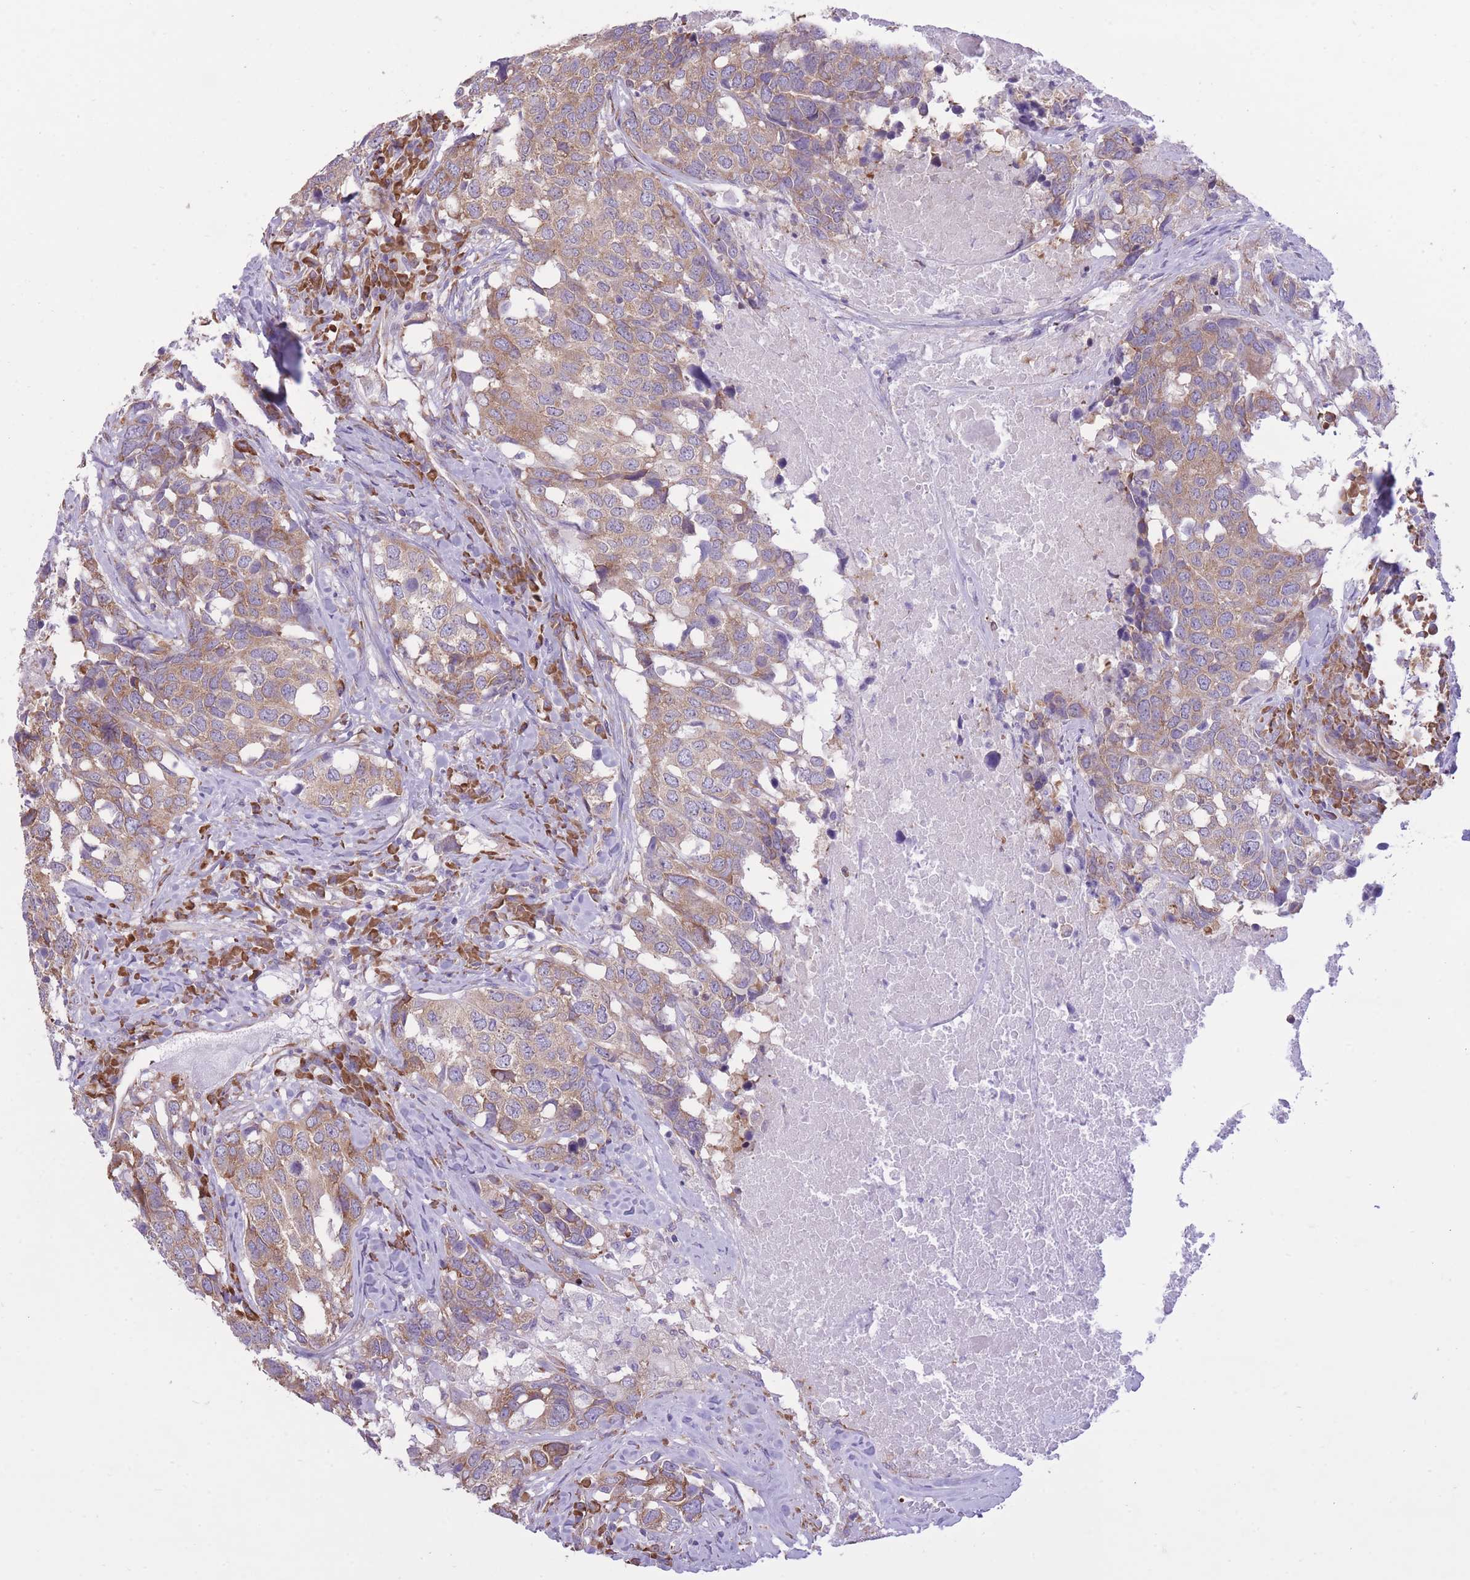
{"staining": {"intensity": "moderate", "quantity": ">75%", "location": "cytoplasmic/membranous"}, "tissue": "head and neck cancer", "cell_type": "Tumor cells", "image_type": "cancer", "snomed": [{"axis": "morphology", "description": "Squamous cell carcinoma, NOS"}, {"axis": "topography", "description": "Head-Neck"}], "caption": "Protein expression analysis of human squamous cell carcinoma (head and neck) reveals moderate cytoplasmic/membranous expression in approximately >75% of tumor cells.", "gene": "ZNF501", "patient": {"sex": "male", "age": 66}}